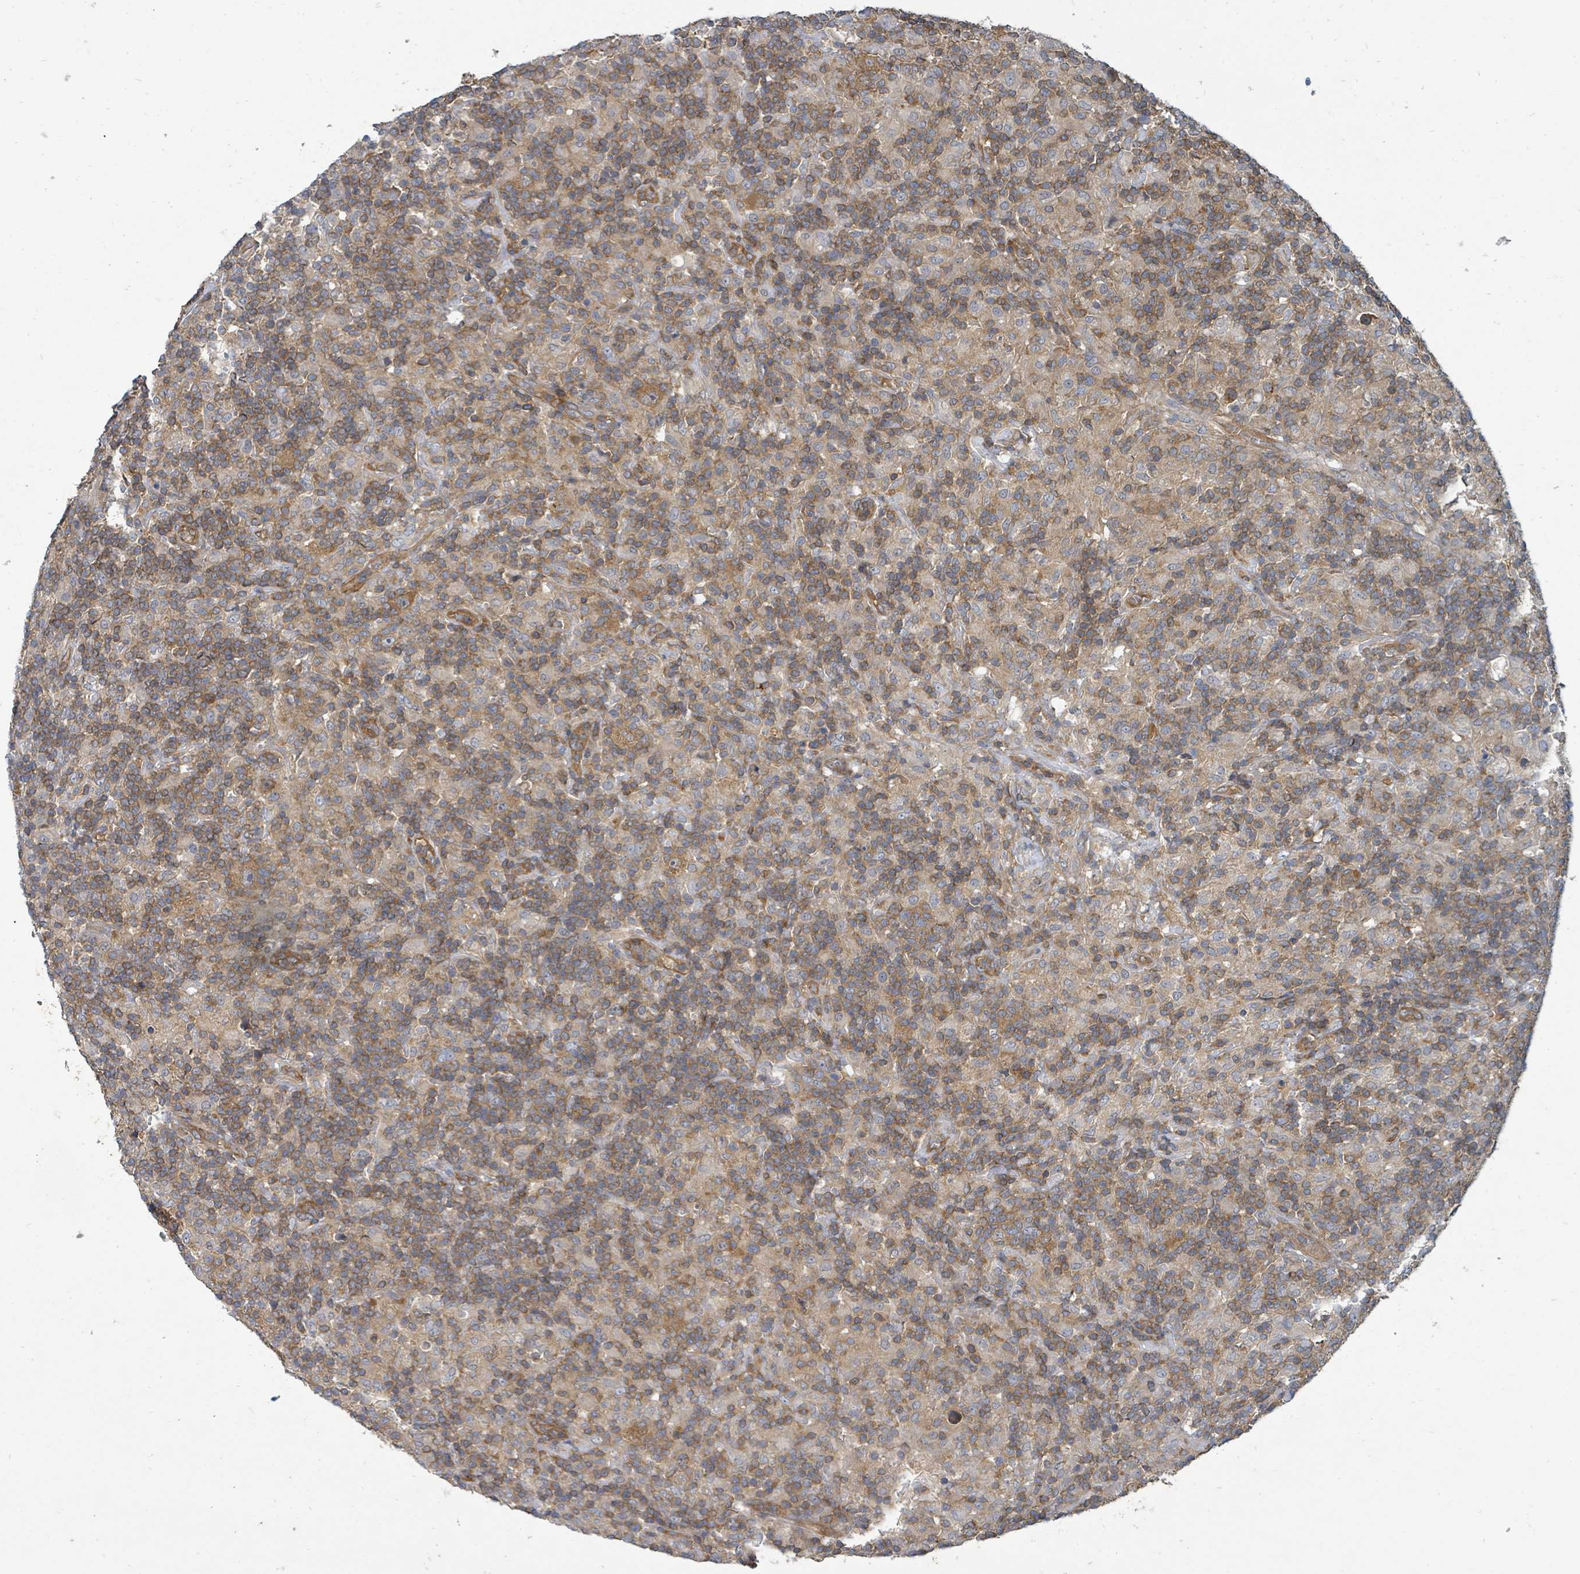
{"staining": {"intensity": "moderate", "quantity": "25%-75%", "location": "cytoplasmic/membranous"}, "tissue": "lymphoma", "cell_type": "Tumor cells", "image_type": "cancer", "snomed": [{"axis": "morphology", "description": "Hodgkin's disease, NOS"}, {"axis": "topography", "description": "Lymph node"}], "caption": "The photomicrograph exhibits staining of lymphoma, revealing moderate cytoplasmic/membranous protein expression (brown color) within tumor cells.", "gene": "BOLA2B", "patient": {"sex": "male", "age": 70}}